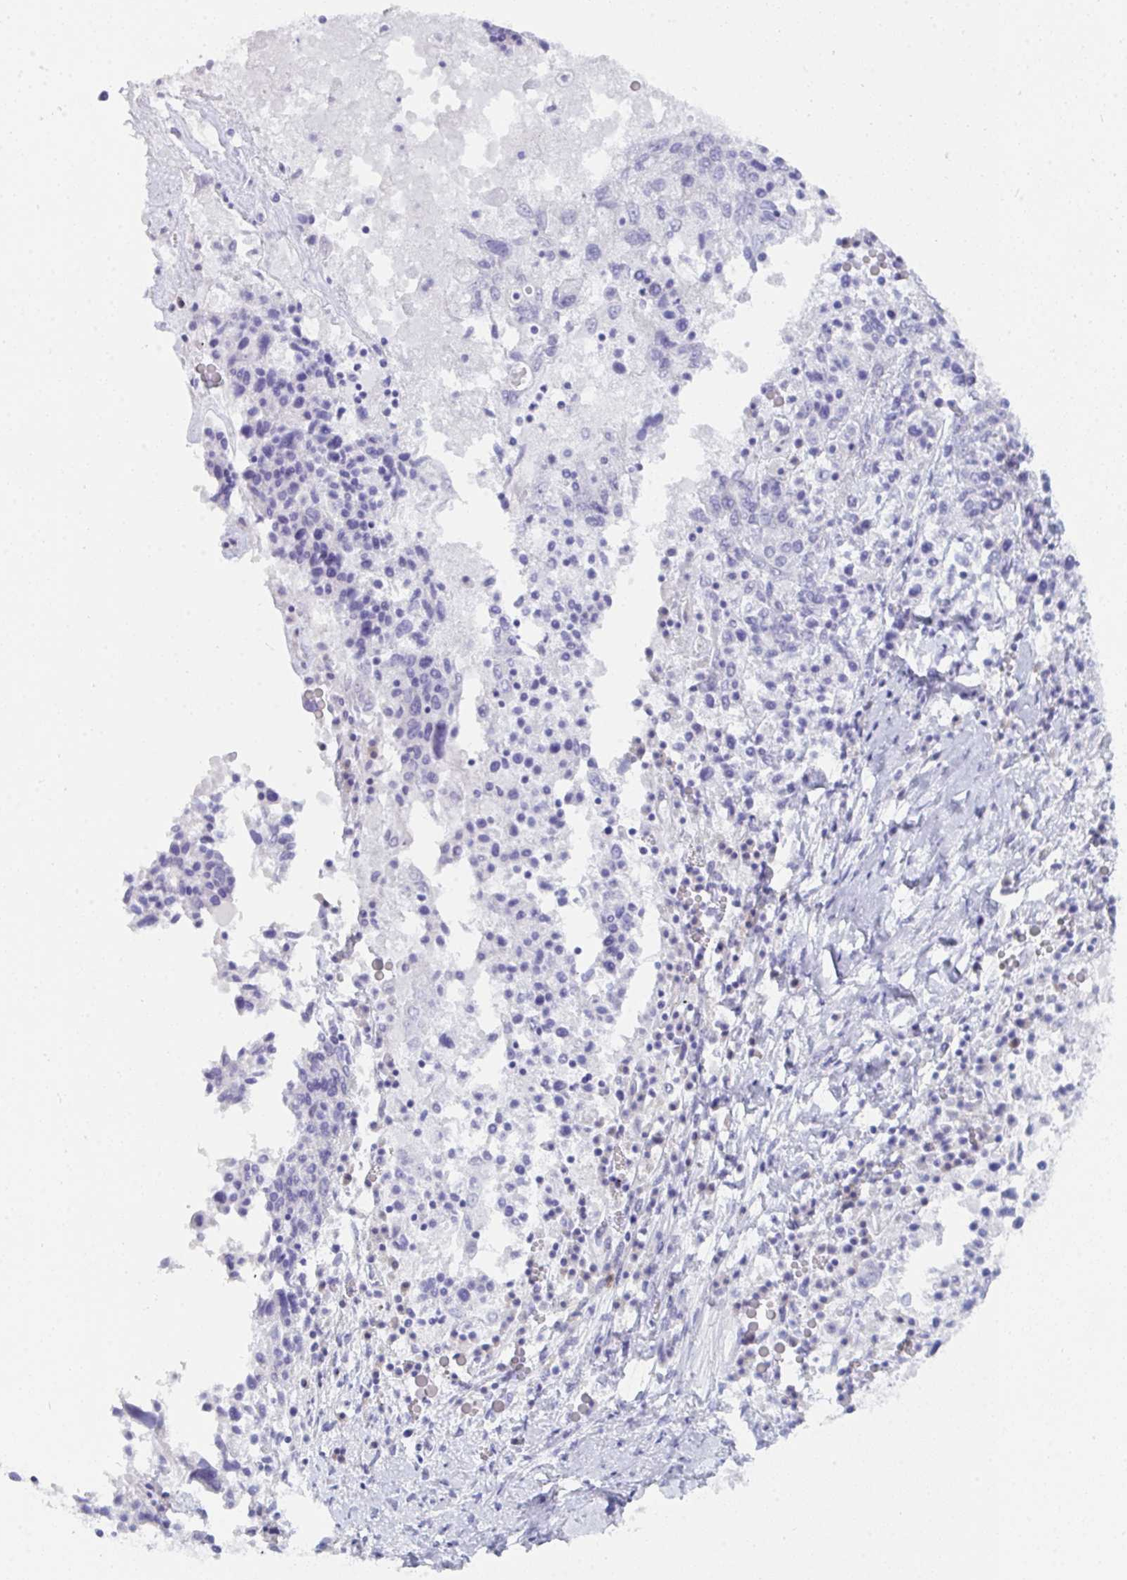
{"staining": {"intensity": "negative", "quantity": "none", "location": "none"}, "tissue": "ovarian cancer", "cell_type": "Tumor cells", "image_type": "cancer", "snomed": [{"axis": "morphology", "description": "Carcinoma, endometroid"}, {"axis": "topography", "description": "Ovary"}], "caption": "A histopathology image of ovarian endometroid carcinoma stained for a protein demonstrates no brown staining in tumor cells.", "gene": "GAB1", "patient": {"sex": "female", "age": 62}}